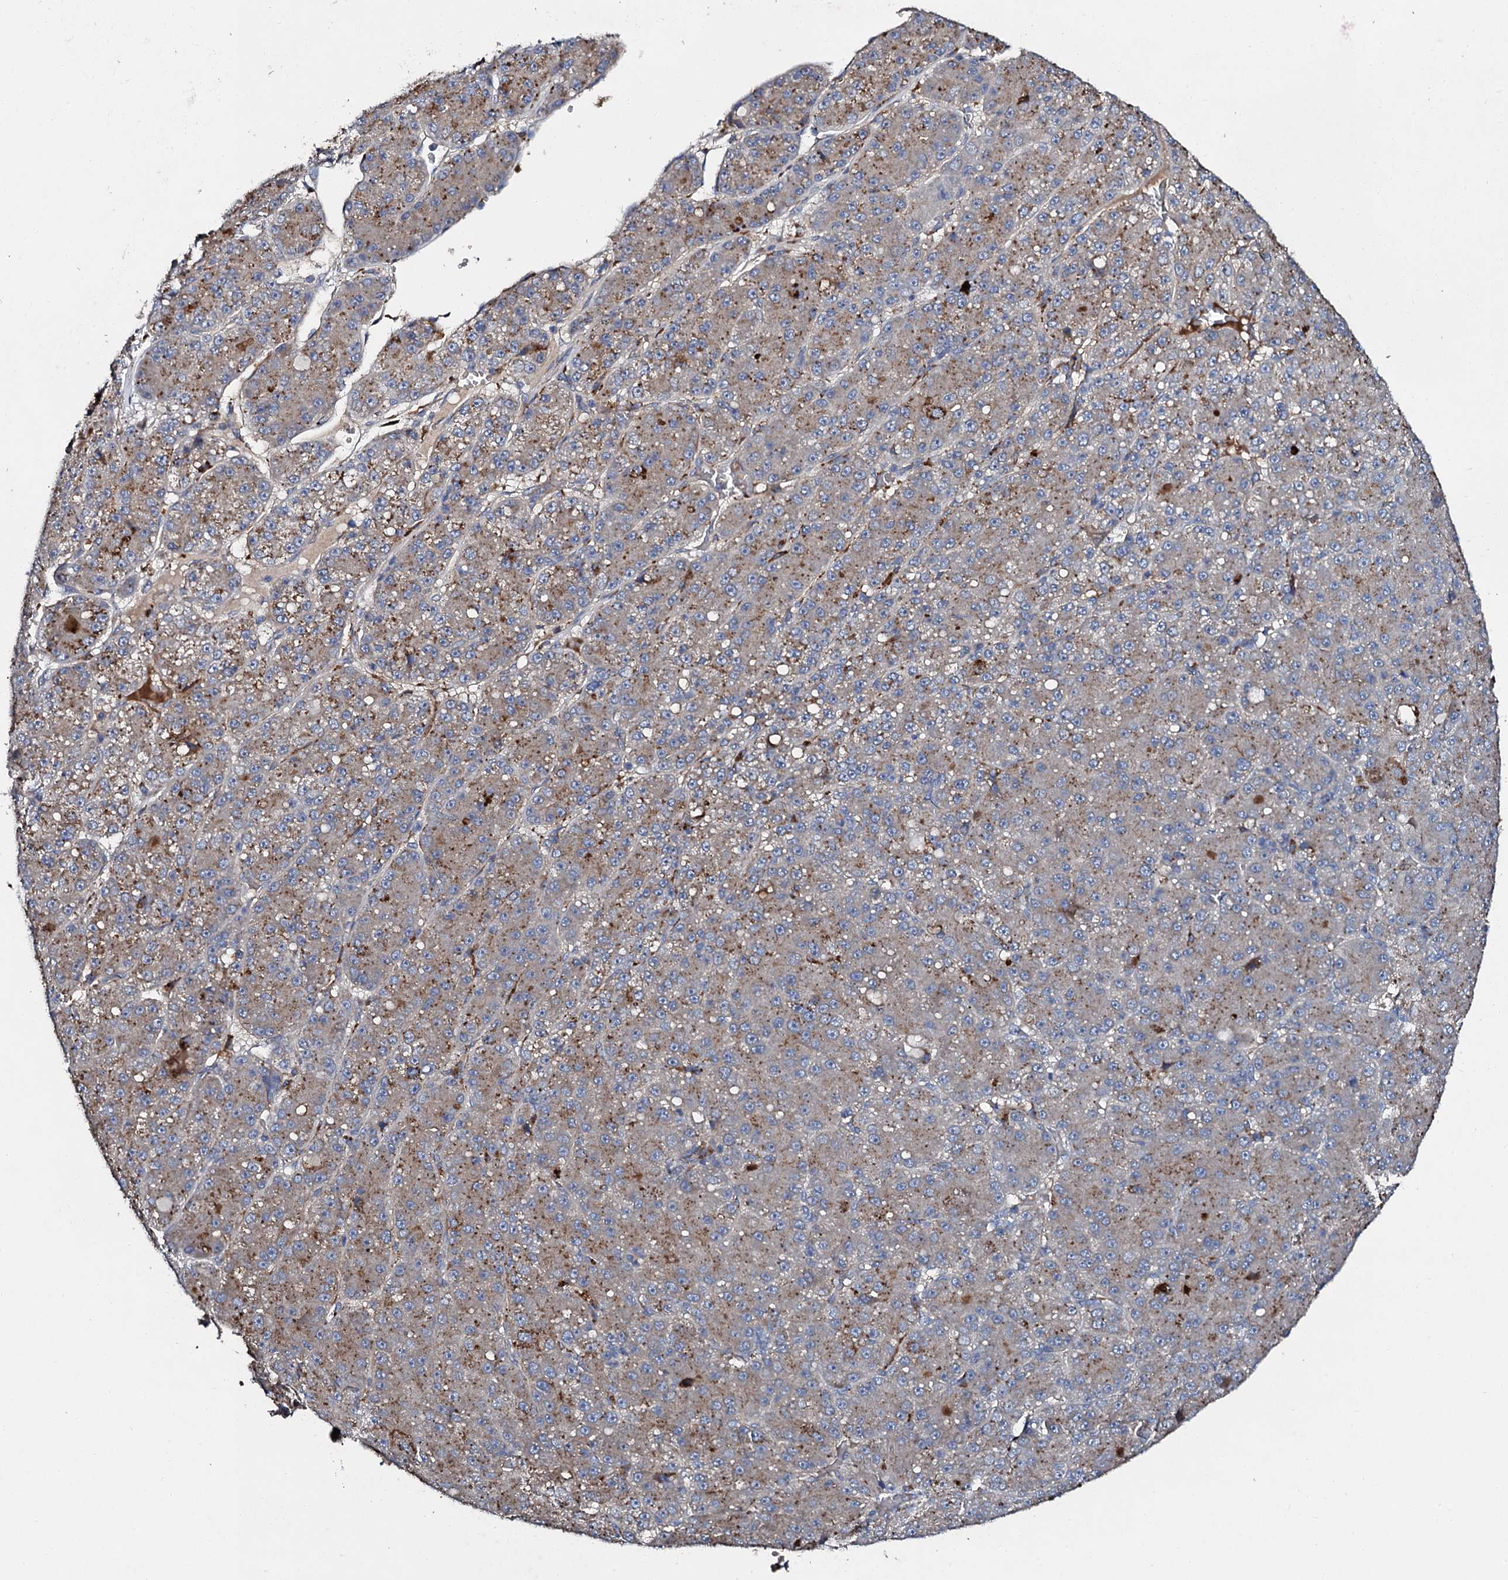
{"staining": {"intensity": "moderate", "quantity": ">75%", "location": "cytoplasmic/membranous"}, "tissue": "liver cancer", "cell_type": "Tumor cells", "image_type": "cancer", "snomed": [{"axis": "morphology", "description": "Carcinoma, Hepatocellular, NOS"}, {"axis": "topography", "description": "Liver"}], "caption": "A micrograph of liver hepatocellular carcinoma stained for a protein exhibits moderate cytoplasmic/membranous brown staining in tumor cells. (Brightfield microscopy of DAB IHC at high magnification).", "gene": "LRRC28", "patient": {"sex": "male", "age": 67}}